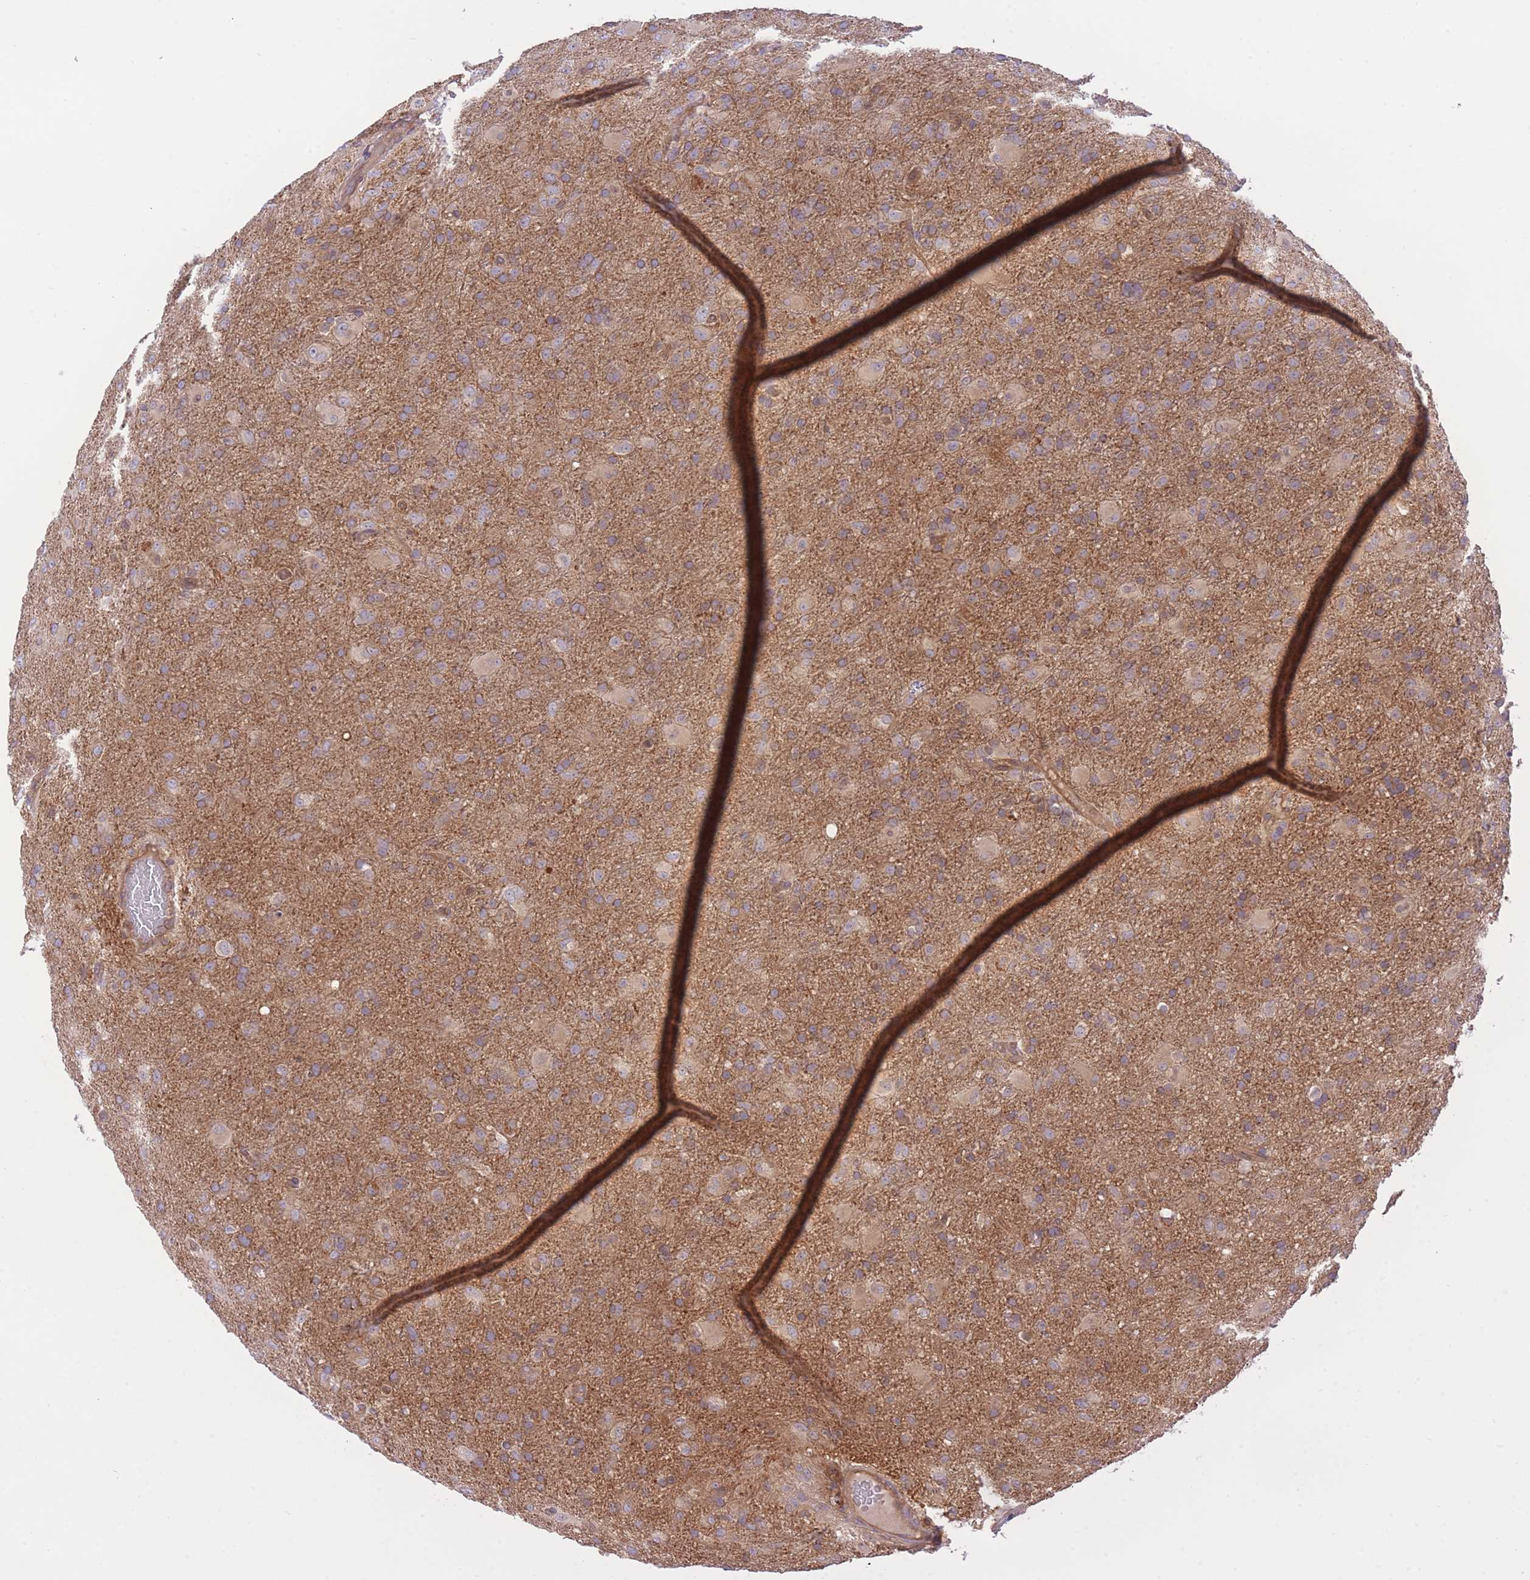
{"staining": {"intensity": "moderate", "quantity": ">75%", "location": "cytoplasmic/membranous"}, "tissue": "glioma", "cell_type": "Tumor cells", "image_type": "cancer", "snomed": [{"axis": "morphology", "description": "Glioma, malignant, Low grade"}, {"axis": "topography", "description": "Brain"}], "caption": "Immunohistochemical staining of human malignant glioma (low-grade) reveals moderate cytoplasmic/membranous protein positivity in approximately >75% of tumor cells.", "gene": "PREP", "patient": {"sex": "male", "age": 65}}